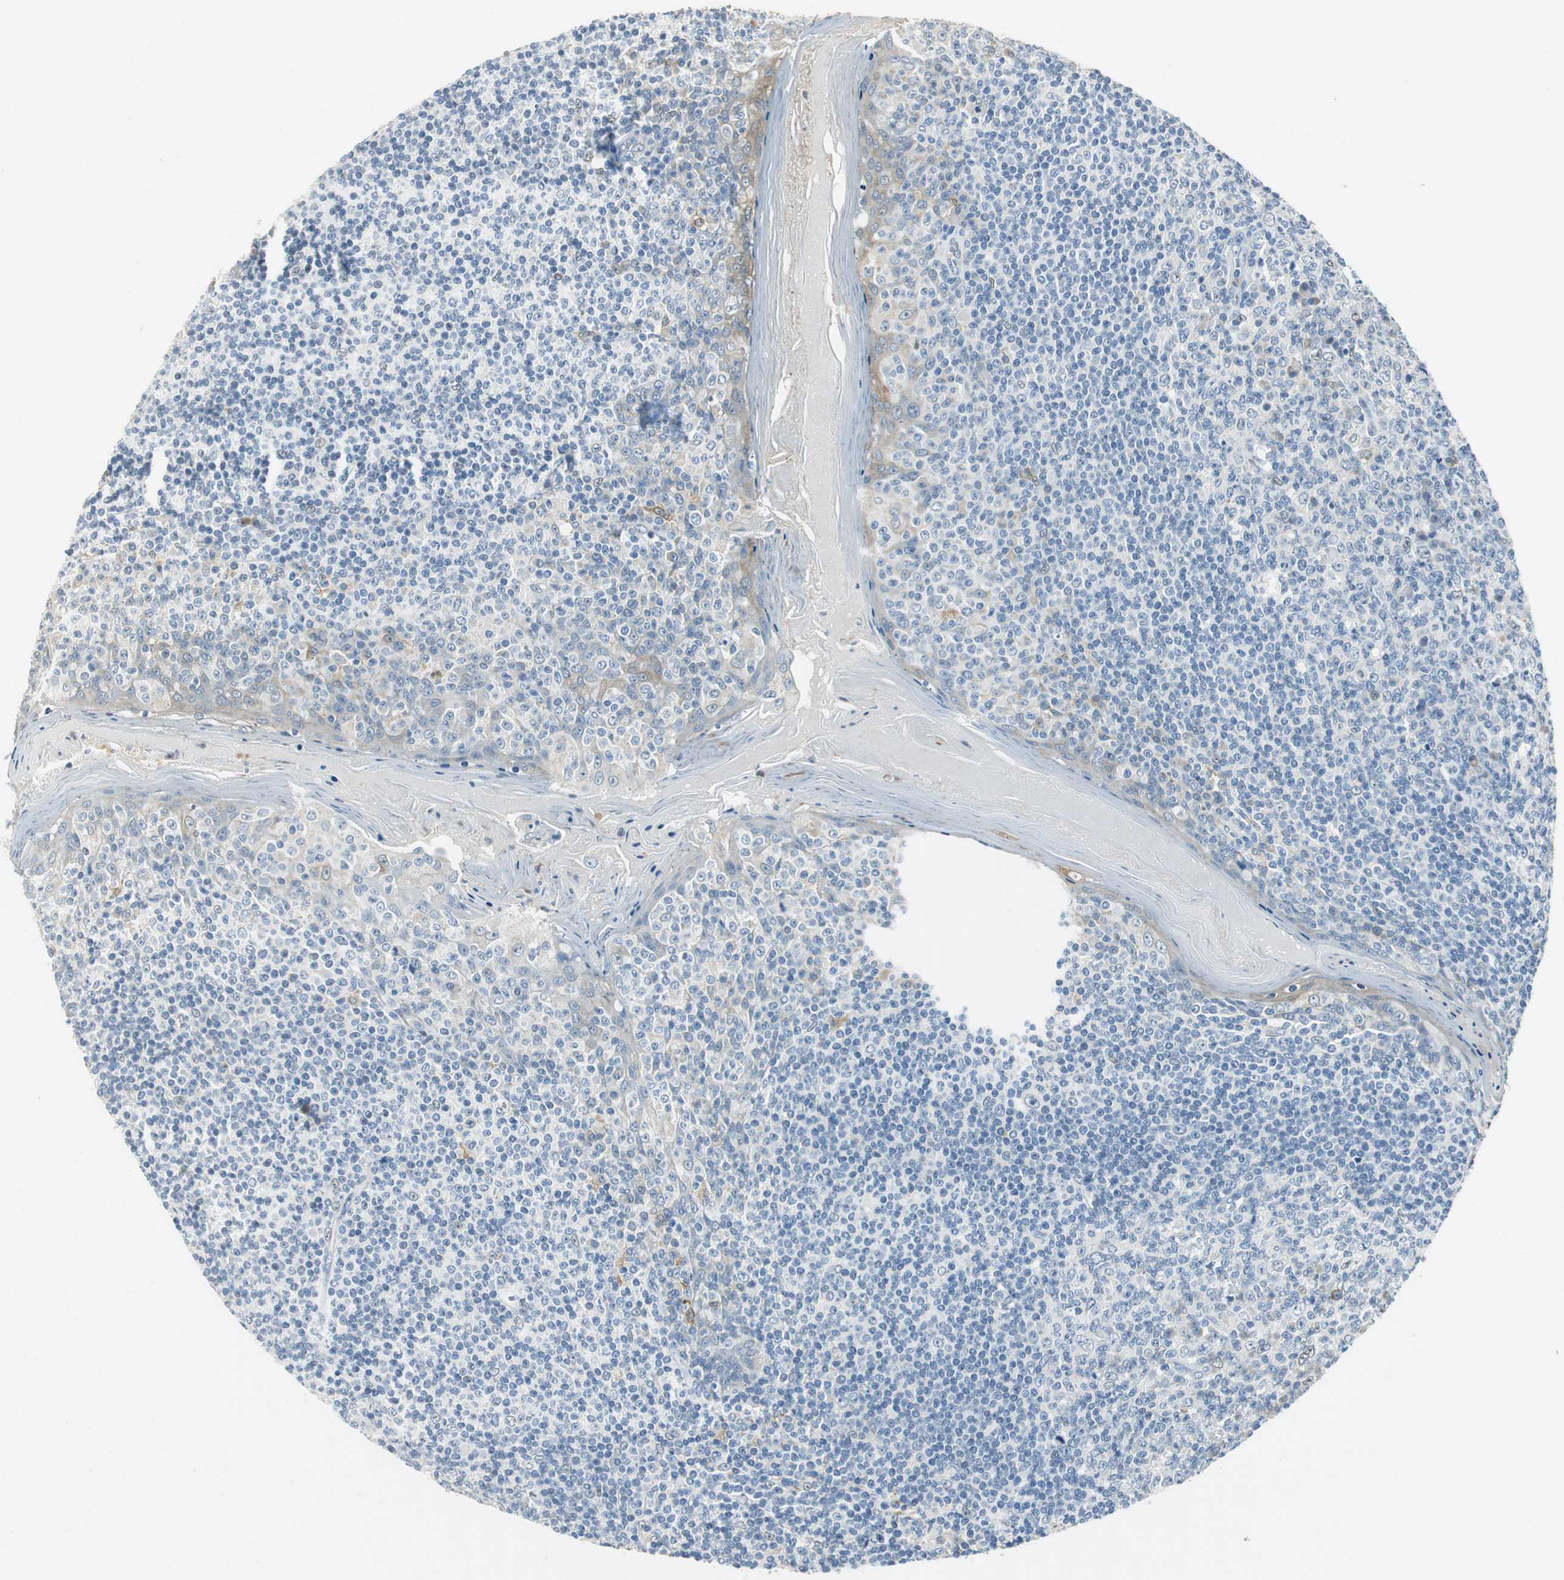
{"staining": {"intensity": "negative", "quantity": "none", "location": "none"}, "tissue": "tonsil", "cell_type": "Germinal center cells", "image_type": "normal", "snomed": [{"axis": "morphology", "description": "Normal tissue, NOS"}, {"axis": "topography", "description": "Tonsil"}], "caption": "A high-resolution image shows immunohistochemistry staining of unremarkable tonsil, which exhibits no significant positivity in germinal center cells. (Brightfield microscopy of DAB (3,3'-diaminobenzidine) immunohistochemistry at high magnification).", "gene": "ME1", "patient": {"sex": "male", "age": 31}}